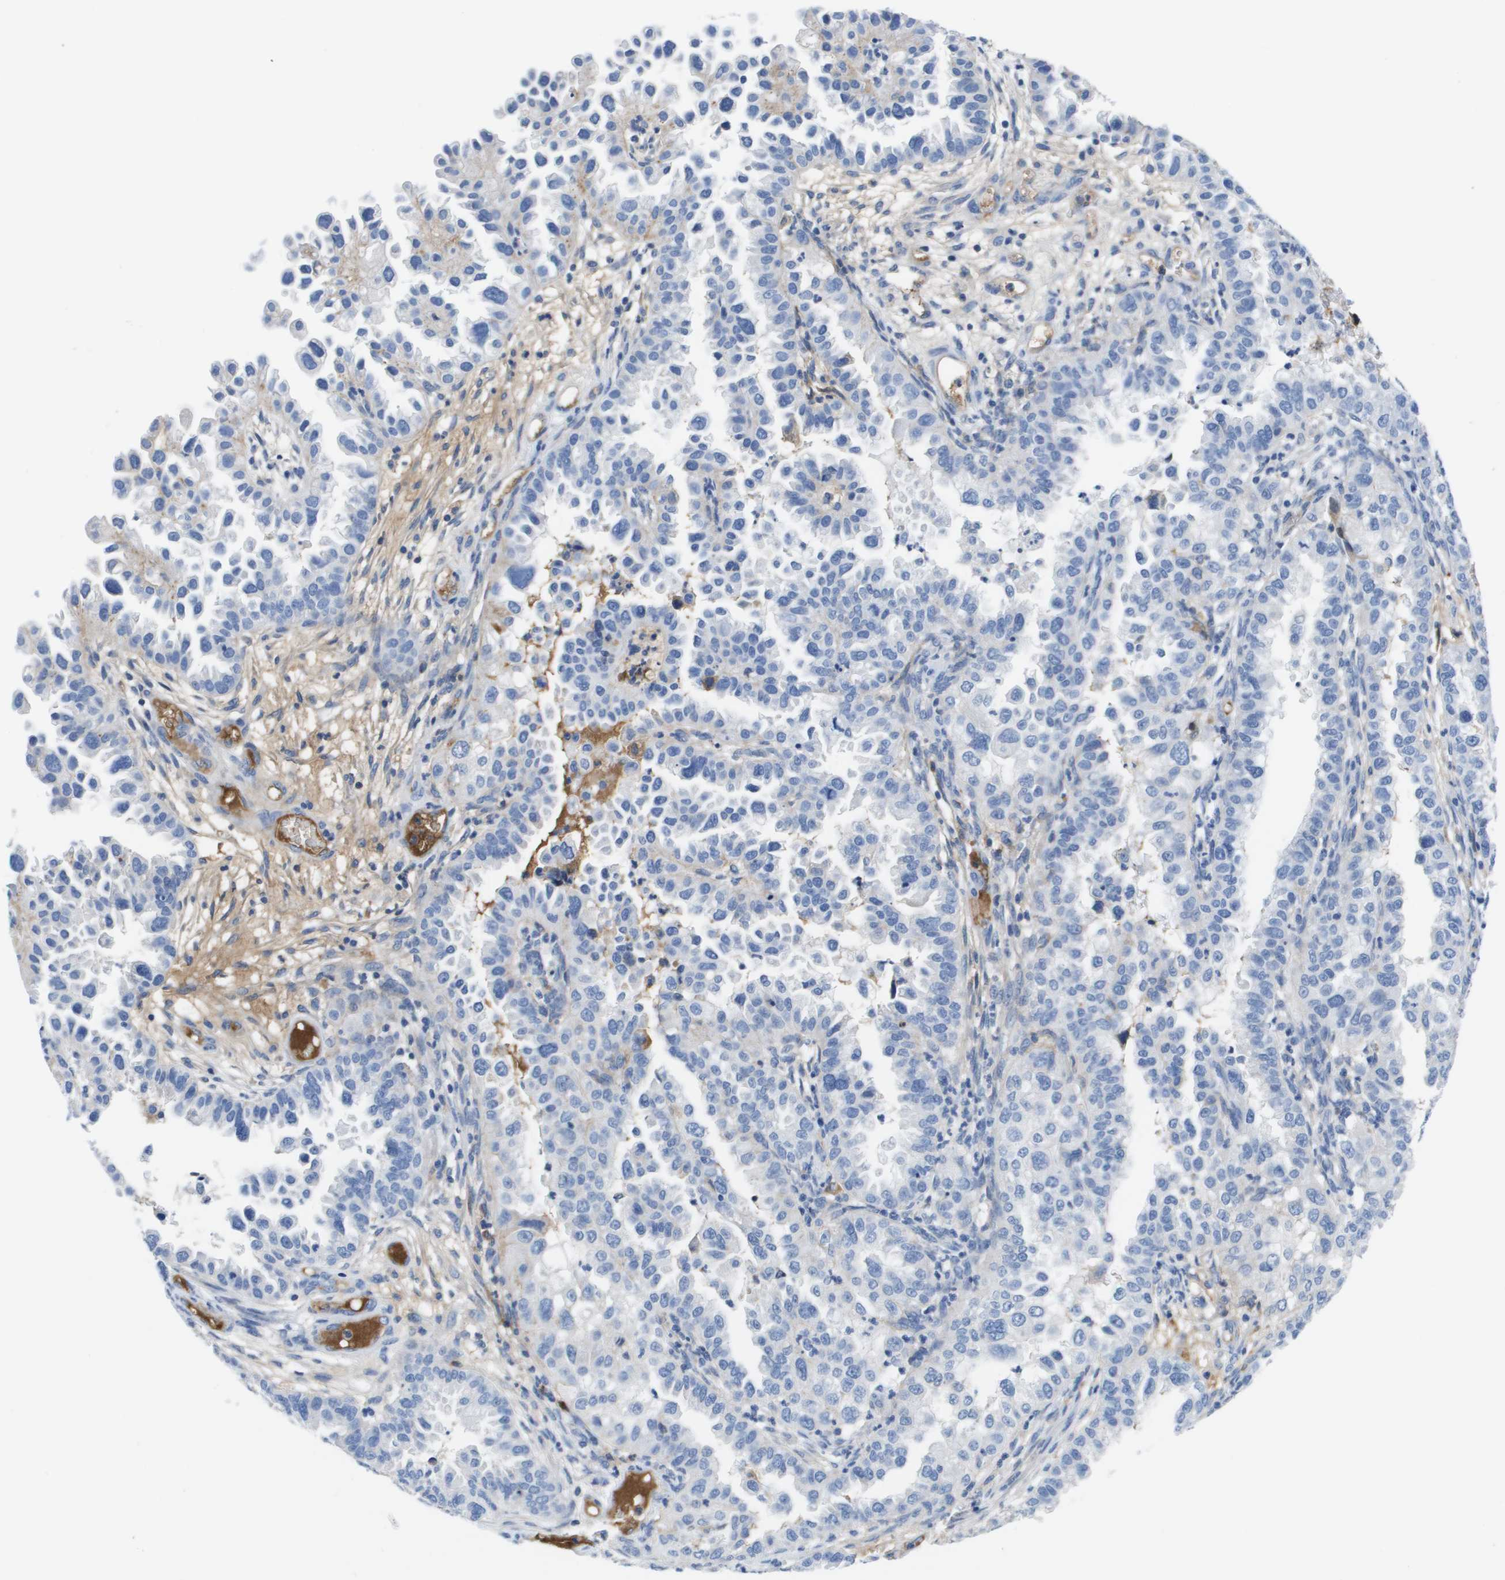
{"staining": {"intensity": "negative", "quantity": "none", "location": "none"}, "tissue": "endometrial cancer", "cell_type": "Tumor cells", "image_type": "cancer", "snomed": [{"axis": "morphology", "description": "Adenocarcinoma, NOS"}, {"axis": "topography", "description": "Endometrium"}], "caption": "Tumor cells are negative for brown protein staining in endometrial cancer (adenocarcinoma).", "gene": "APOA1", "patient": {"sex": "female", "age": 85}}